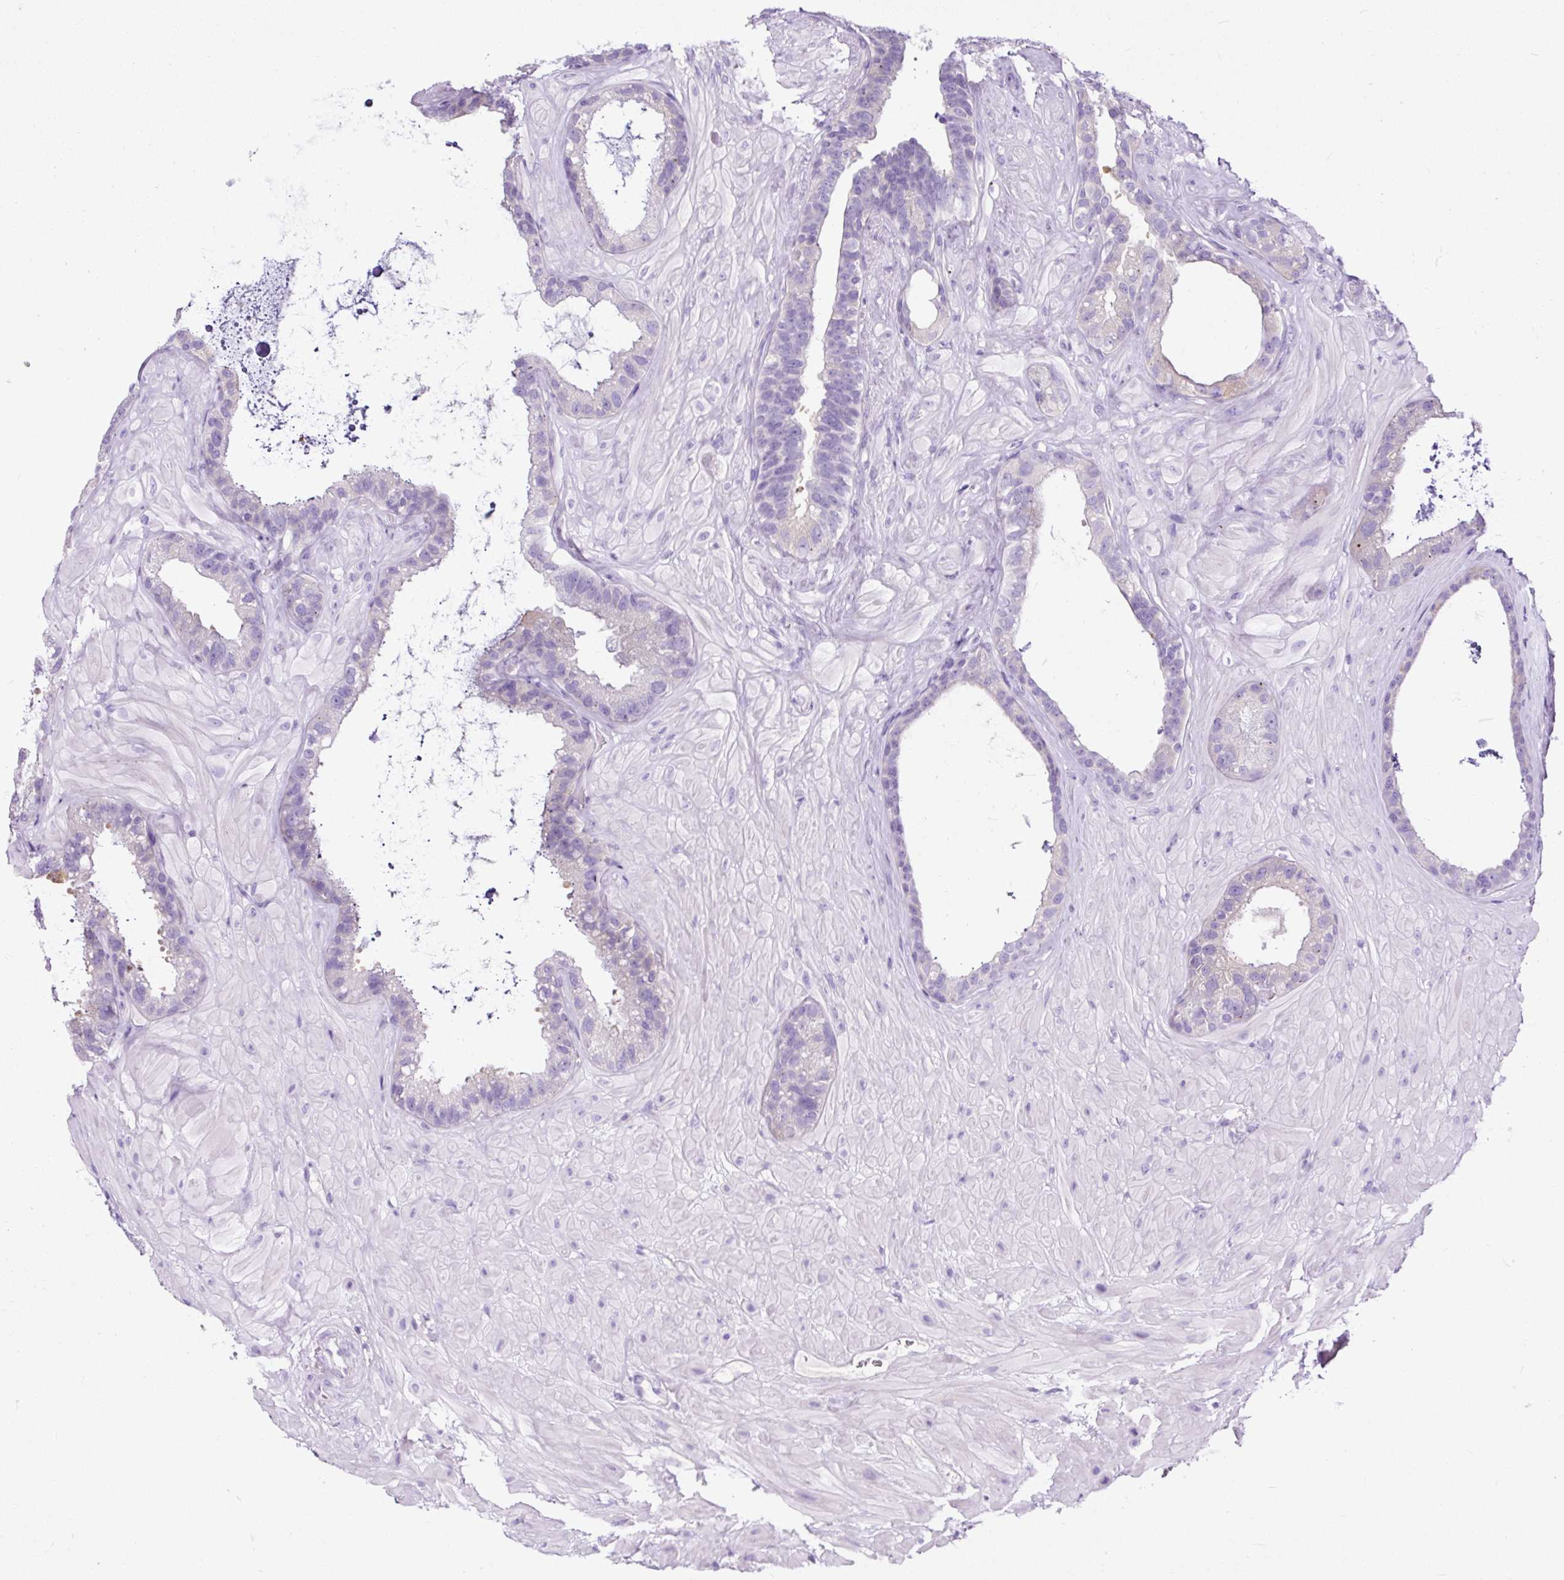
{"staining": {"intensity": "negative", "quantity": "none", "location": "none"}, "tissue": "seminal vesicle", "cell_type": "Glandular cells", "image_type": "normal", "snomed": [{"axis": "morphology", "description": "Normal tissue, NOS"}, {"axis": "topography", "description": "Seminal veicle"}, {"axis": "topography", "description": "Peripheral nerve tissue"}], "caption": "Glandular cells are negative for protein expression in benign human seminal vesicle. The staining is performed using DAB brown chromogen with nuclei counter-stained in using hematoxylin.", "gene": "STOX2", "patient": {"sex": "male", "age": 76}}